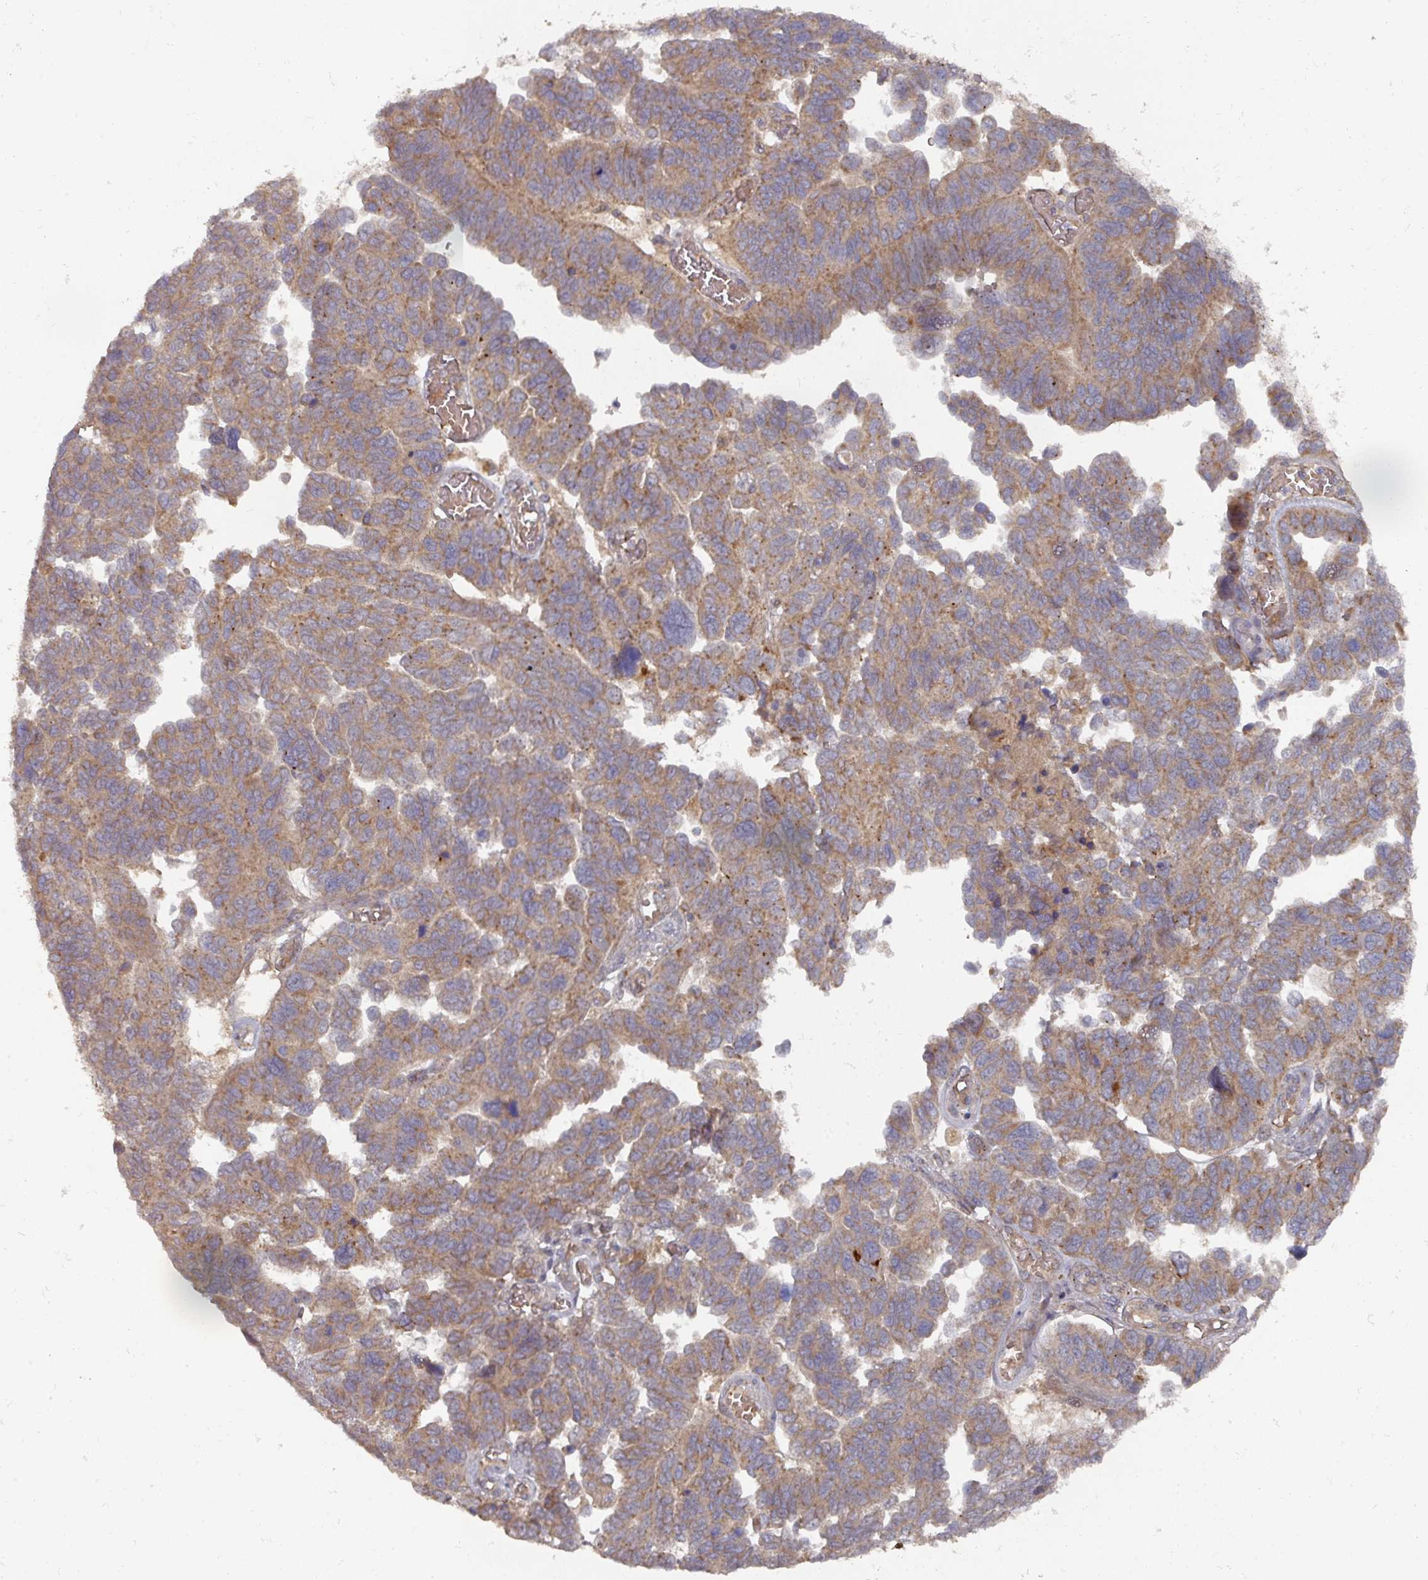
{"staining": {"intensity": "moderate", "quantity": ">75%", "location": "cytoplasmic/membranous"}, "tissue": "ovarian cancer", "cell_type": "Tumor cells", "image_type": "cancer", "snomed": [{"axis": "morphology", "description": "Cystadenocarcinoma, serous, NOS"}, {"axis": "topography", "description": "Ovary"}], "caption": "Immunohistochemistry (IHC) staining of ovarian serous cystadenocarcinoma, which reveals medium levels of moderate cytoplasmic/membranous positivity in about >75% of tumor cells indicating moderate cytoplasmic/membranous protein staining. The staining was performed using DAB (3,3'-diaminobenzidine) (brown) for protein detection and nuclei were counterstained in hematoxylin (blue).", "gene": "DNAJC7", "patient": {"sex": "female", "age": 64}}